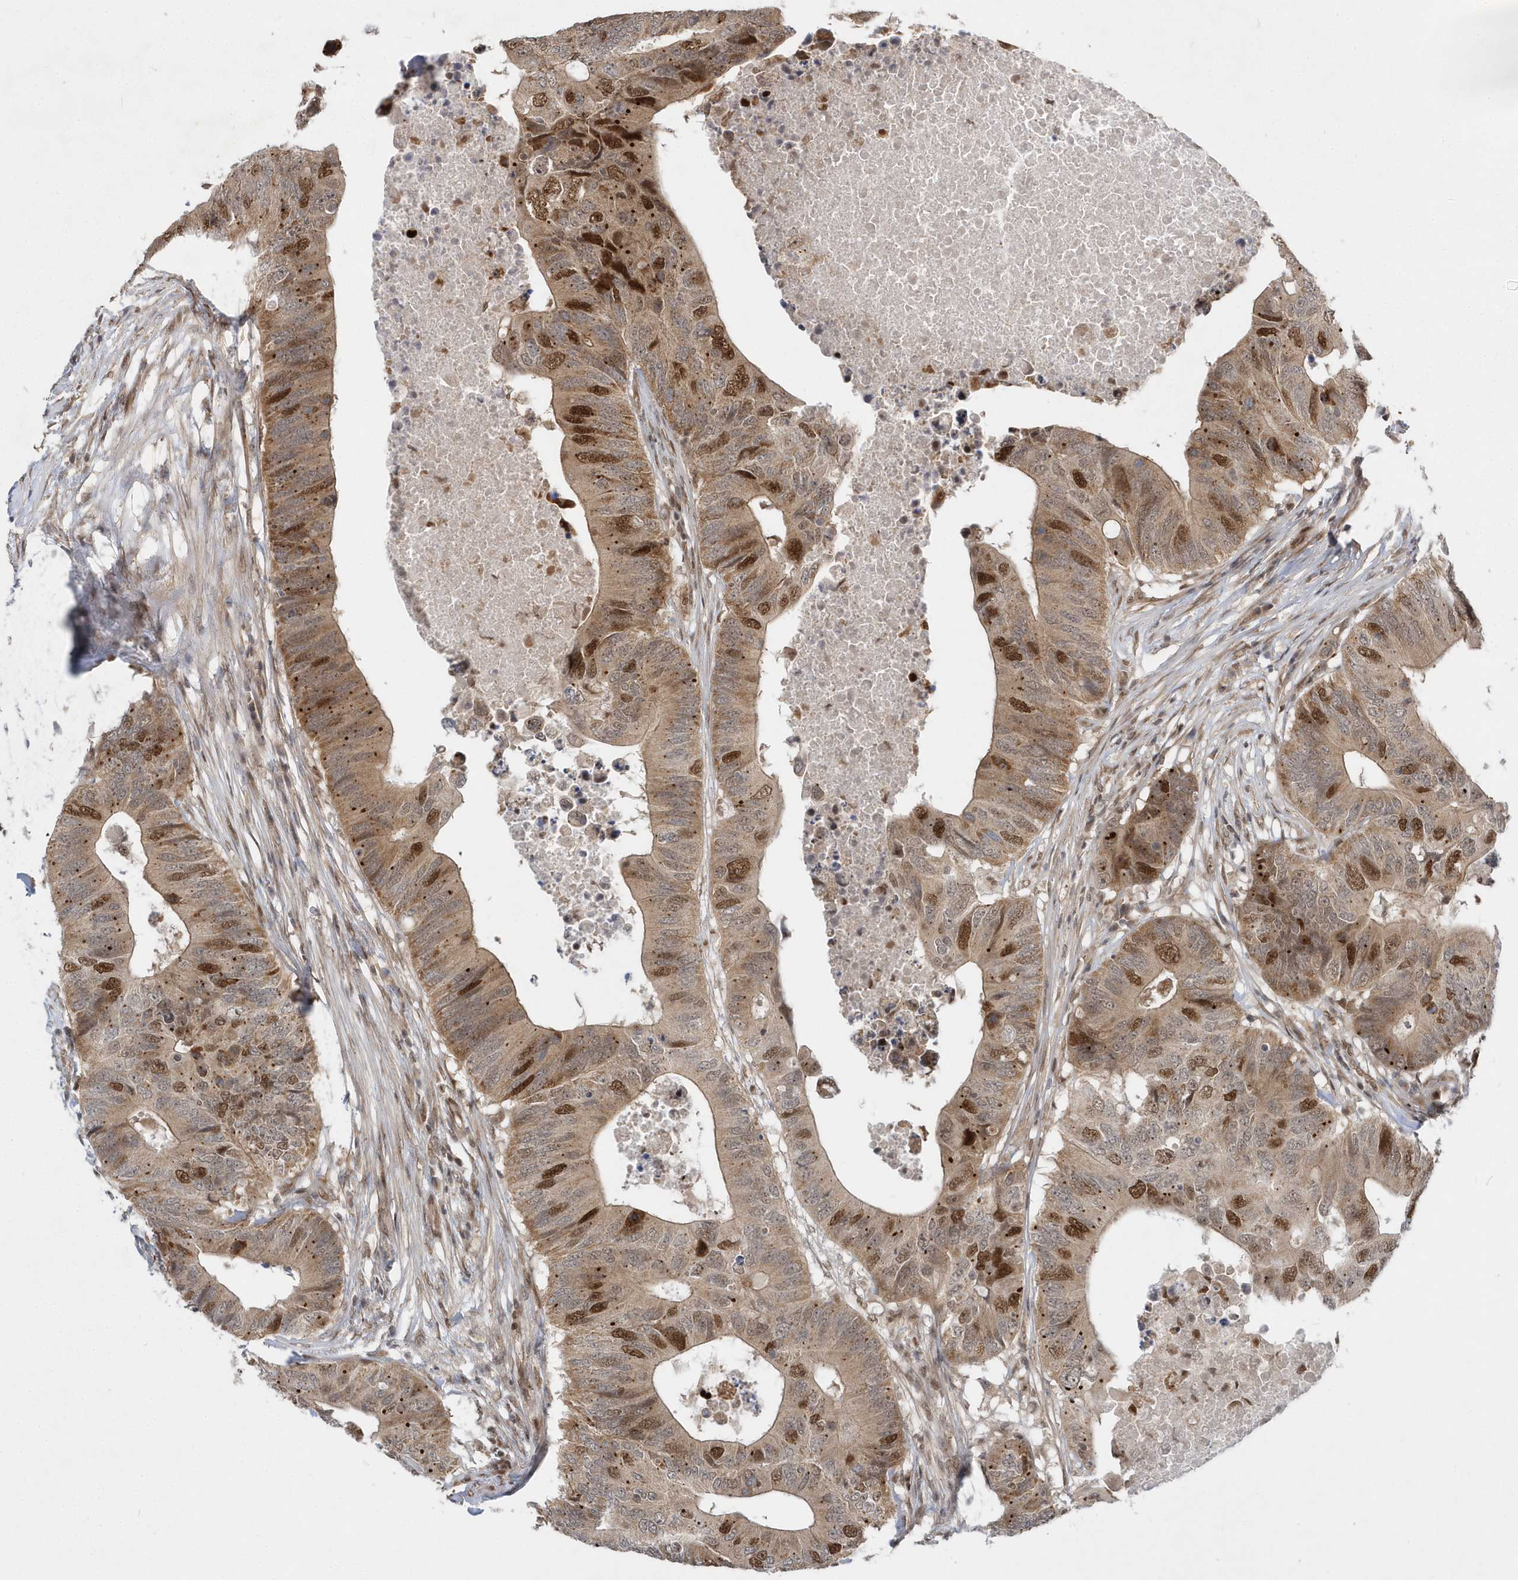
{"staining": {"intensity": "strong", "quantity": "25%-75%", "location": "cytoplasmic/membranous,nuclear"}, "tissue": "colorectal cancer", "cell_type": "Tumor cells", "image_type": "cancer", "snomed": [{"axis": "morphology", "description": "Adenocarcinoma, NOS"}, {"axis": "topography", "description": "Colon"}], "caption": "Immunohistochemical staining of human colorectal cancer reveals strong cytoplasmic/membranous and nuclear protein staining in approximately 25%-75% of tumor cells.", "gene": "MXI1", "patient": {"sex": "male", "age": 71}}